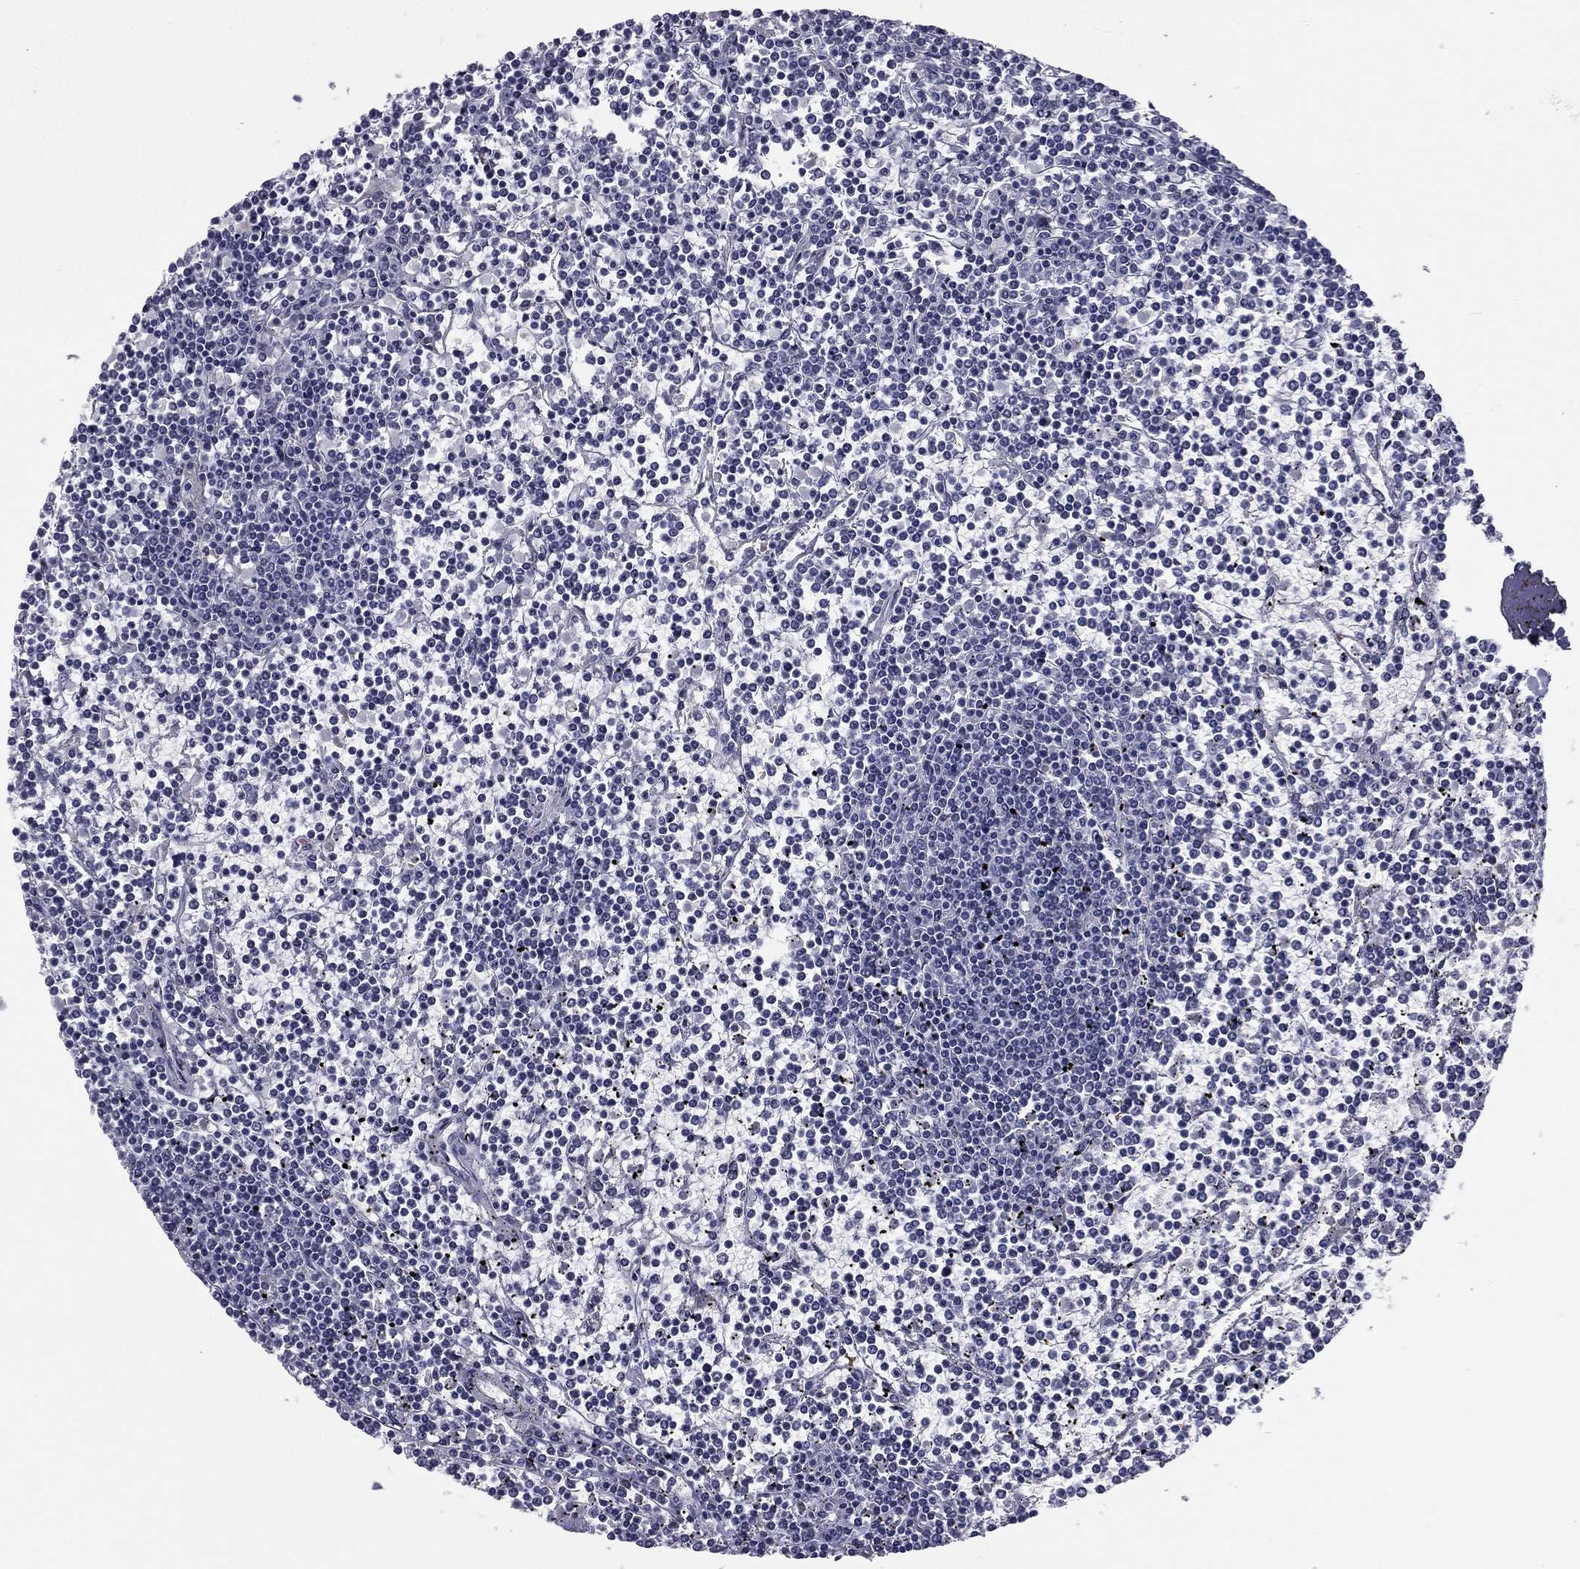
{"staining": {"intensity": "negative", "quantity": "none", "location": "none"}, "tissue": "lymphoma", "cell_type": "Tumor cells", "image_type": "cancer", "snomed": [{"axis": "morphology", "description": "Malignant lymphoma, non-Hodgkin's type, Low grade"}, {"axis": "topography", "description": "Spleen"}], "caption": "Image shows no protein expression in tumor cells of low-grade malignant lymphoma, non-Hodgkin's type tissue.", "gene": "ACTRT2", "patient": {"sex": "female", "age": 19}}